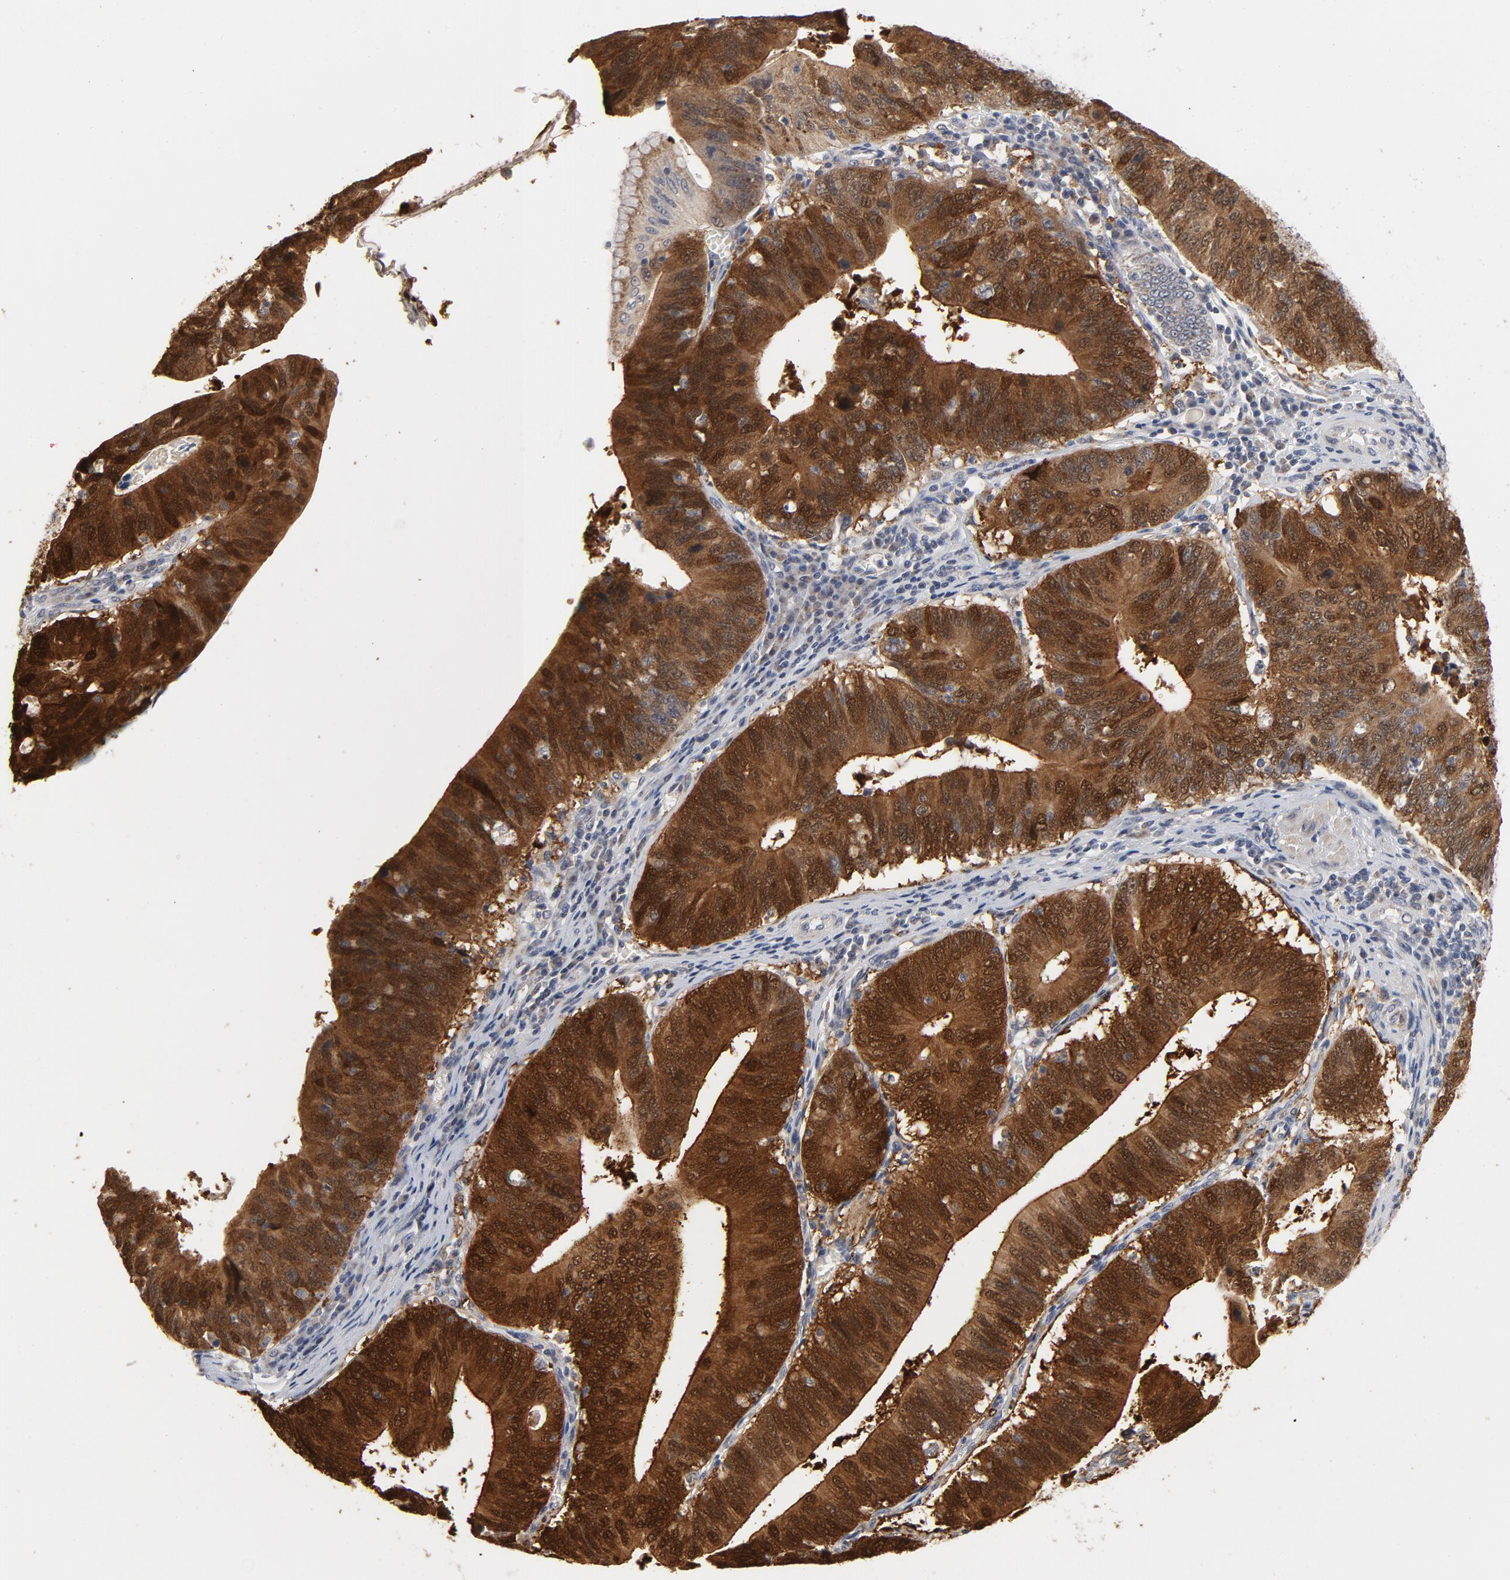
{"staining": {"intensity": "strong", "quantity": ">75%", "location": "cytoplasmic/membranous,nuclear"}, "tissue": "stomach cancer", "cell_type": "Tumor cells", "image_type": "cancer", "snomed": [{"axis": "morphology", "description": "Adenocarcinoma, NOS"}, {"axis": "topography", "description": "Stomach"}], "caption": "Immunohistochemistry (IHC) photomicrograph of neoplastic tissue: human stomach cancer (adenocarcinoma) stained using immunohistochemistry reveals high levels of strong protein expression localized specifically in the cytoplasmic/membranous and nuclear of tumor cells, appearing as a cytoplasmic/membranous and nuclear brown color.", "gene": "PPP1R1B", "patient": {"sex": "male", "age": 59}}